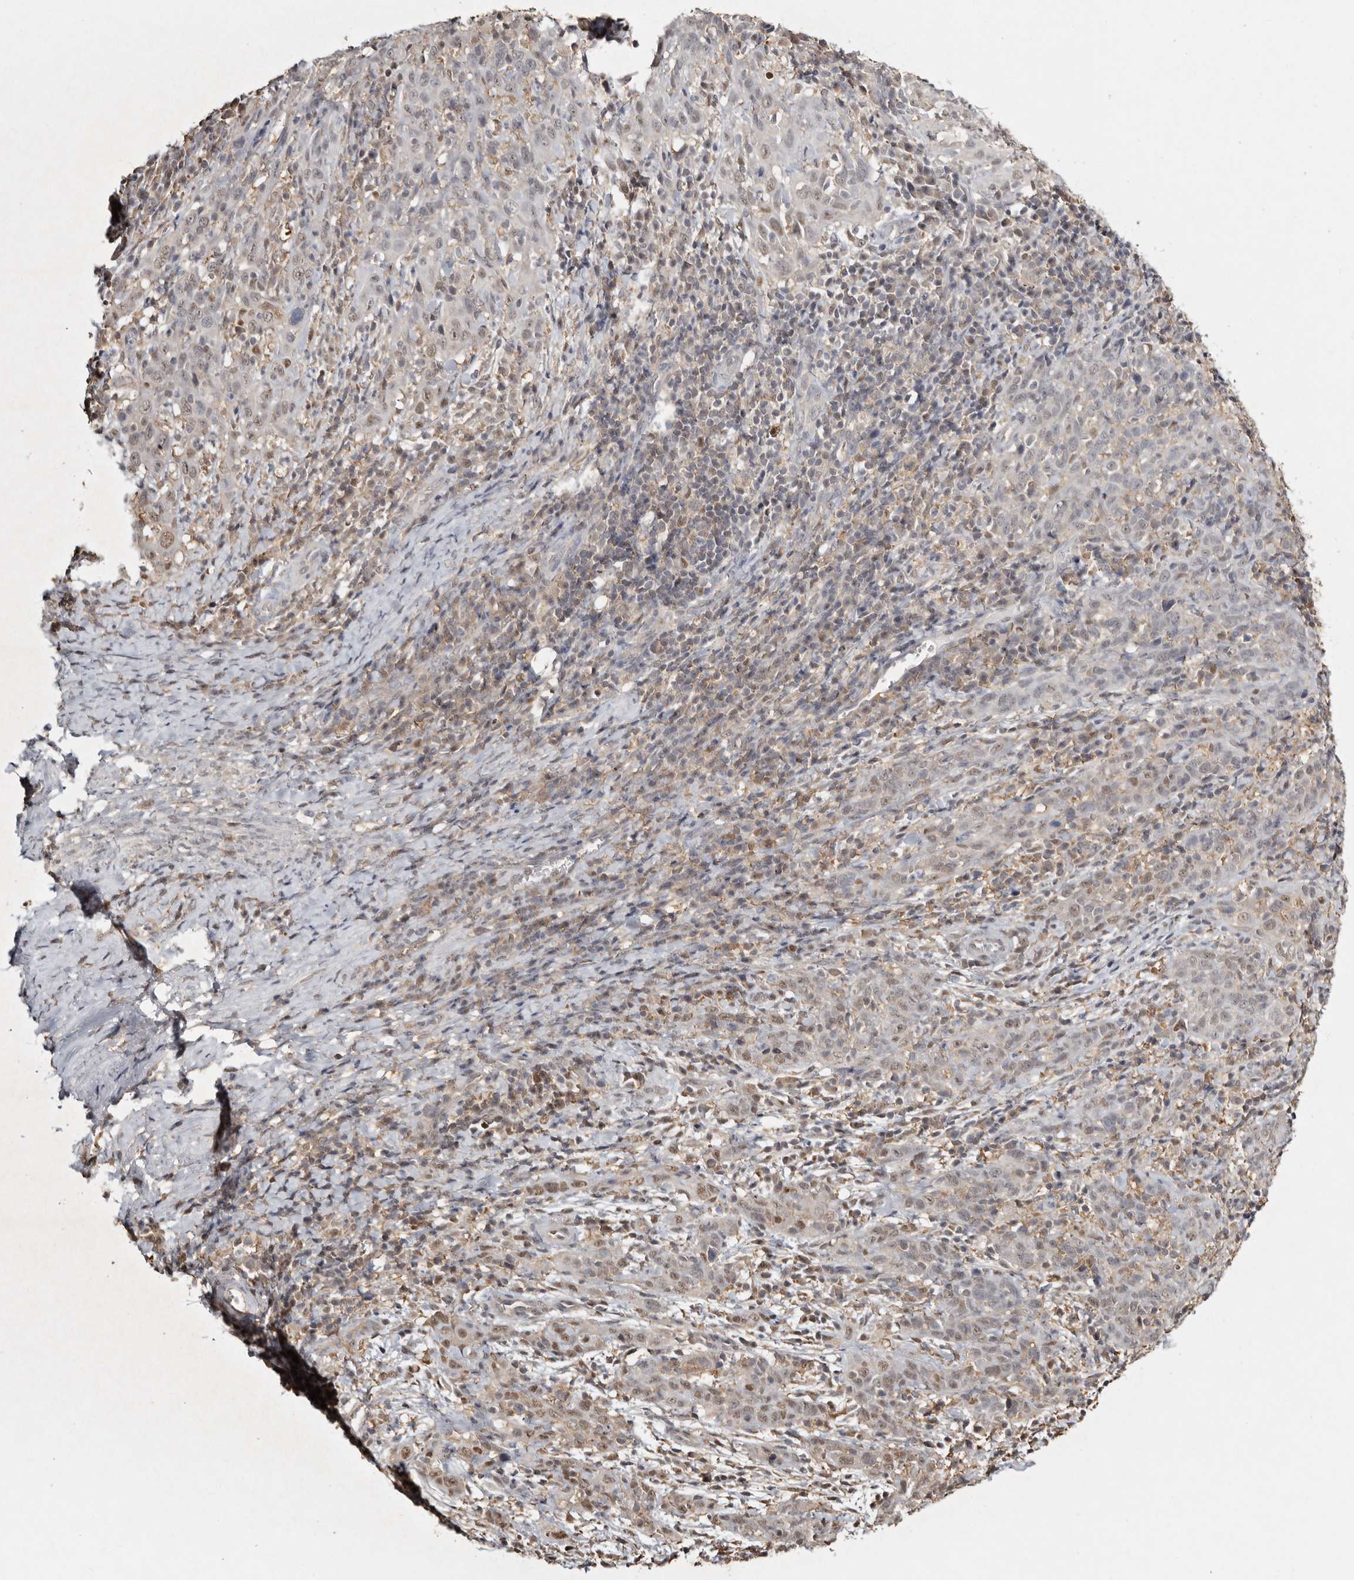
{"staining": {"intensity": "weak", "quantity": ">75%", "location": "nuclear"}, "tissue": "cervical cancer", "cell_type": "Tumor cells", "image_type": "cancer", "snomed": [{"axis": "morphology", "description": "Squamous cell carcinoma, NOS"}, {"axis": "topography", "description": "Cervix"}], "caption": "This photomicrograph reveals cervical cancer stained with immunohistochemistry (IHC) to label a protein in brown. The nuclear of tumor cells show weak positivity for the protein. Nuclei are counter-stained blue.", "gene": "PSMA5", "patient": {"sex": "female", "age": 46}}